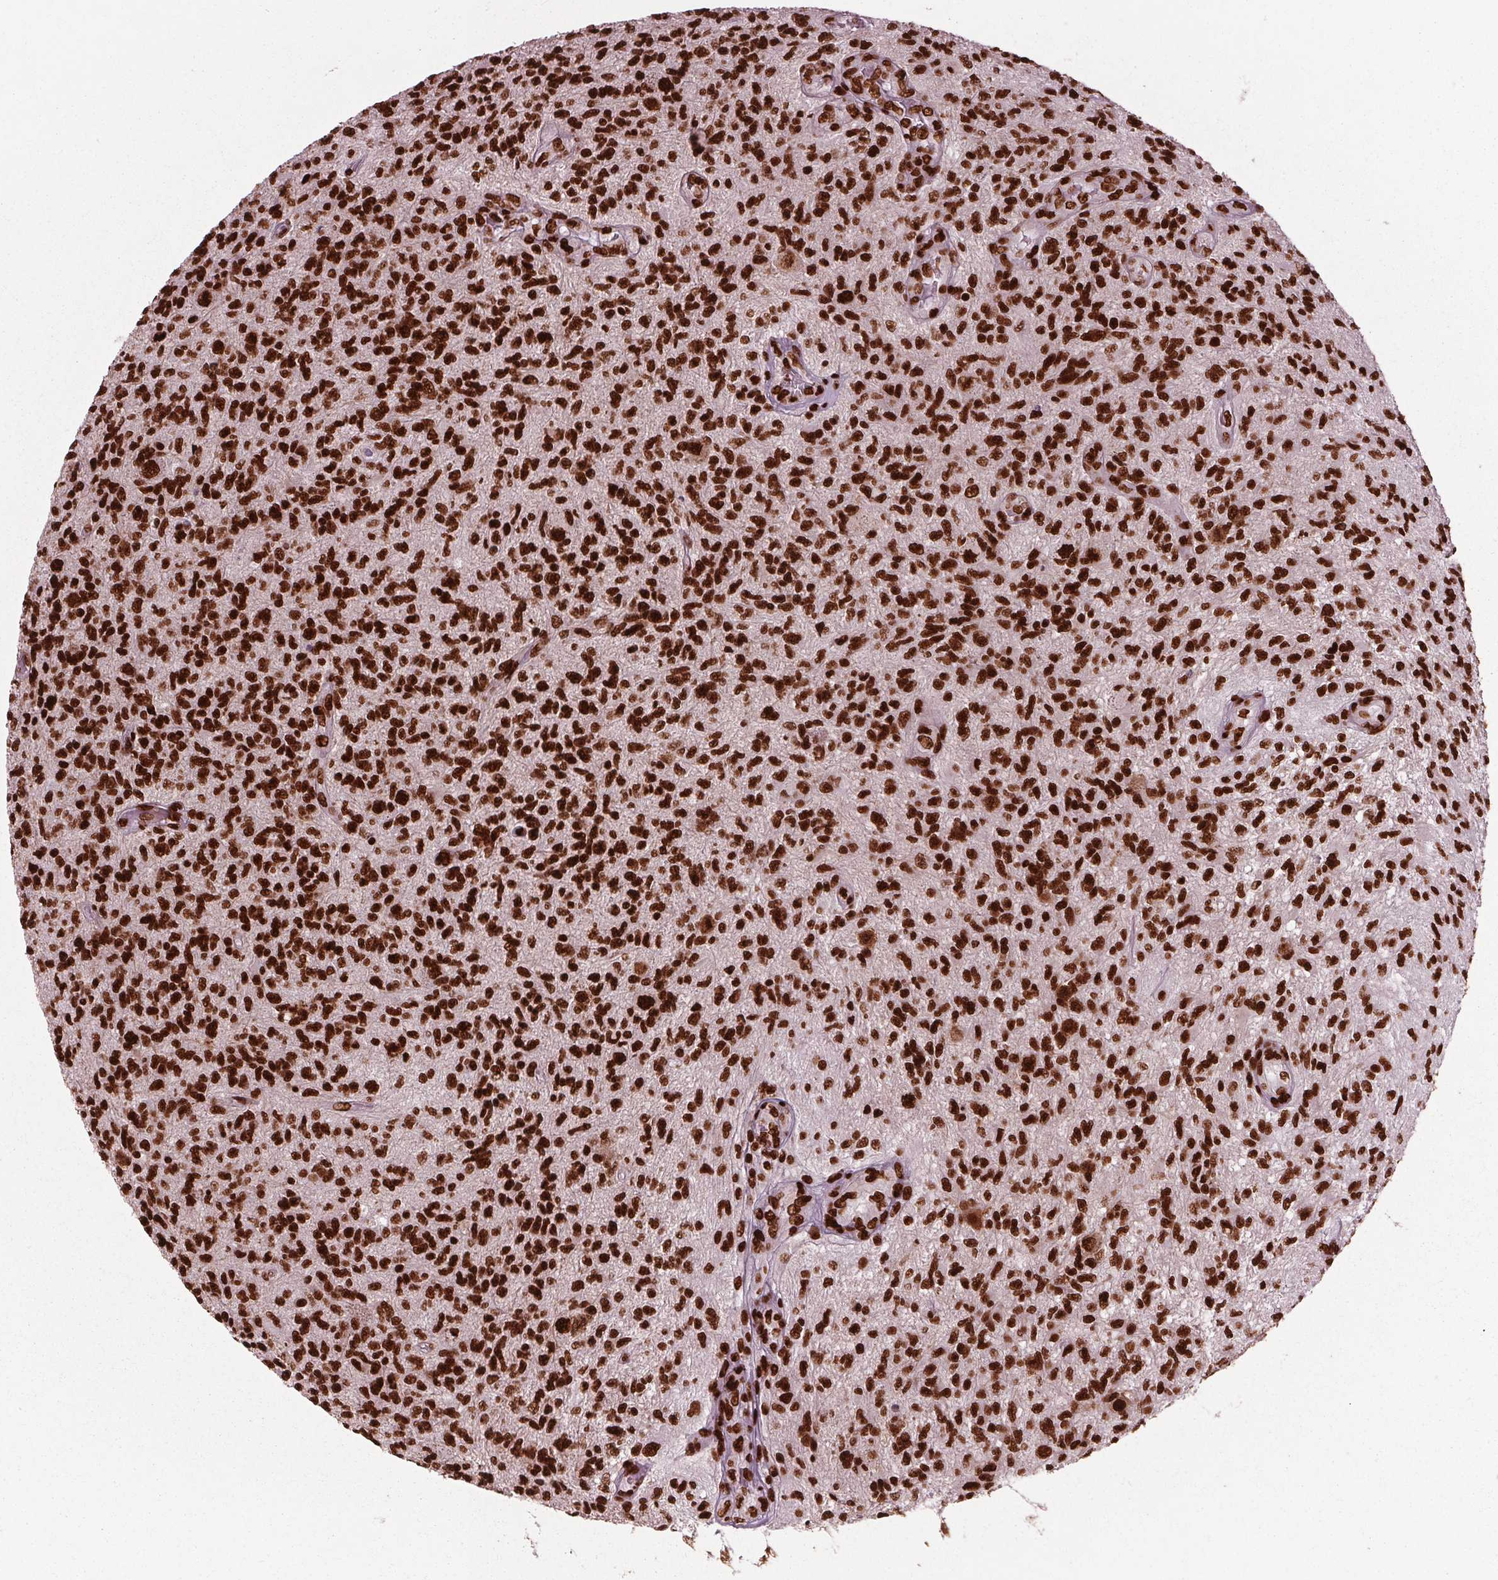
{"staining": {"intensity": "strong", "quantity": ">75%", "location": "nuclear"}, "tissue": "glioma", "cell_type": "Tumor cells", "image_type": "cancer", "snomed": [{"axis": "morphology", "description": "Glioma, malignant, High grade"}, {"axis": "topography", "description": "Brain"}], "caption": "Immunohistochemical staining of human malignant glioma (high-grade) displays high levels of strong nuclear staining in about >75% of tumor cells.", "gene": "BRD4", "patient": {"sex": "male", "age": 56}}